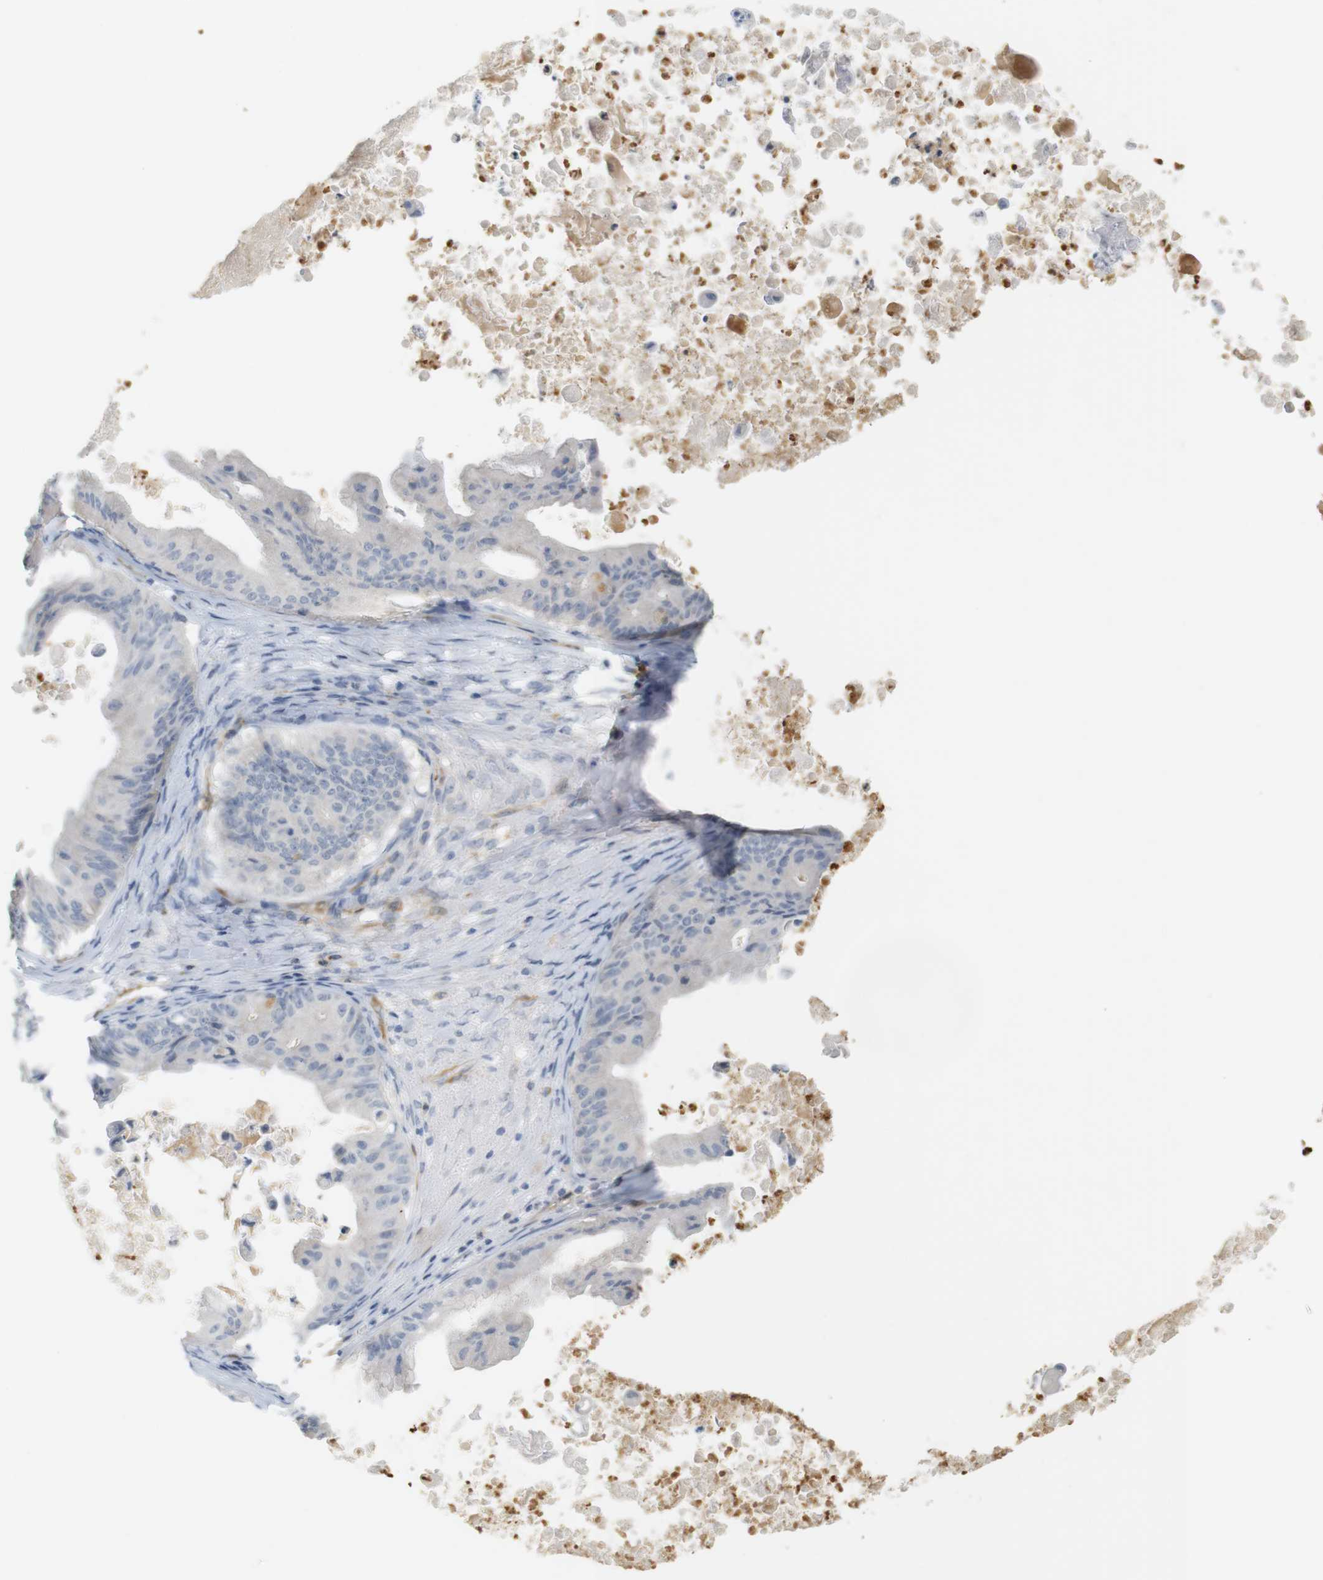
{"staining": {"intensity": "negative", "quantity": "none", "location": "none"}, "tissue": "ovarian cancer", "cell_type": "Tumor cells", "image_type": "cancer", "snomed": [{"axis": "morphology", "description": "Cystadenocarcinoma, mucinous, NOS"}, {"axis": "topography", "description": "Ovary"}], "caption": "An immunohistochemistry histopathology image of mucinous cystadenocarcinoma (ovarian) is shown. There is no staining in tumor cells of mucinous cystadenocarcinoma (ovarian).", "gene": "PDE3A", "patient": {"sex": "female", "age": 37}}